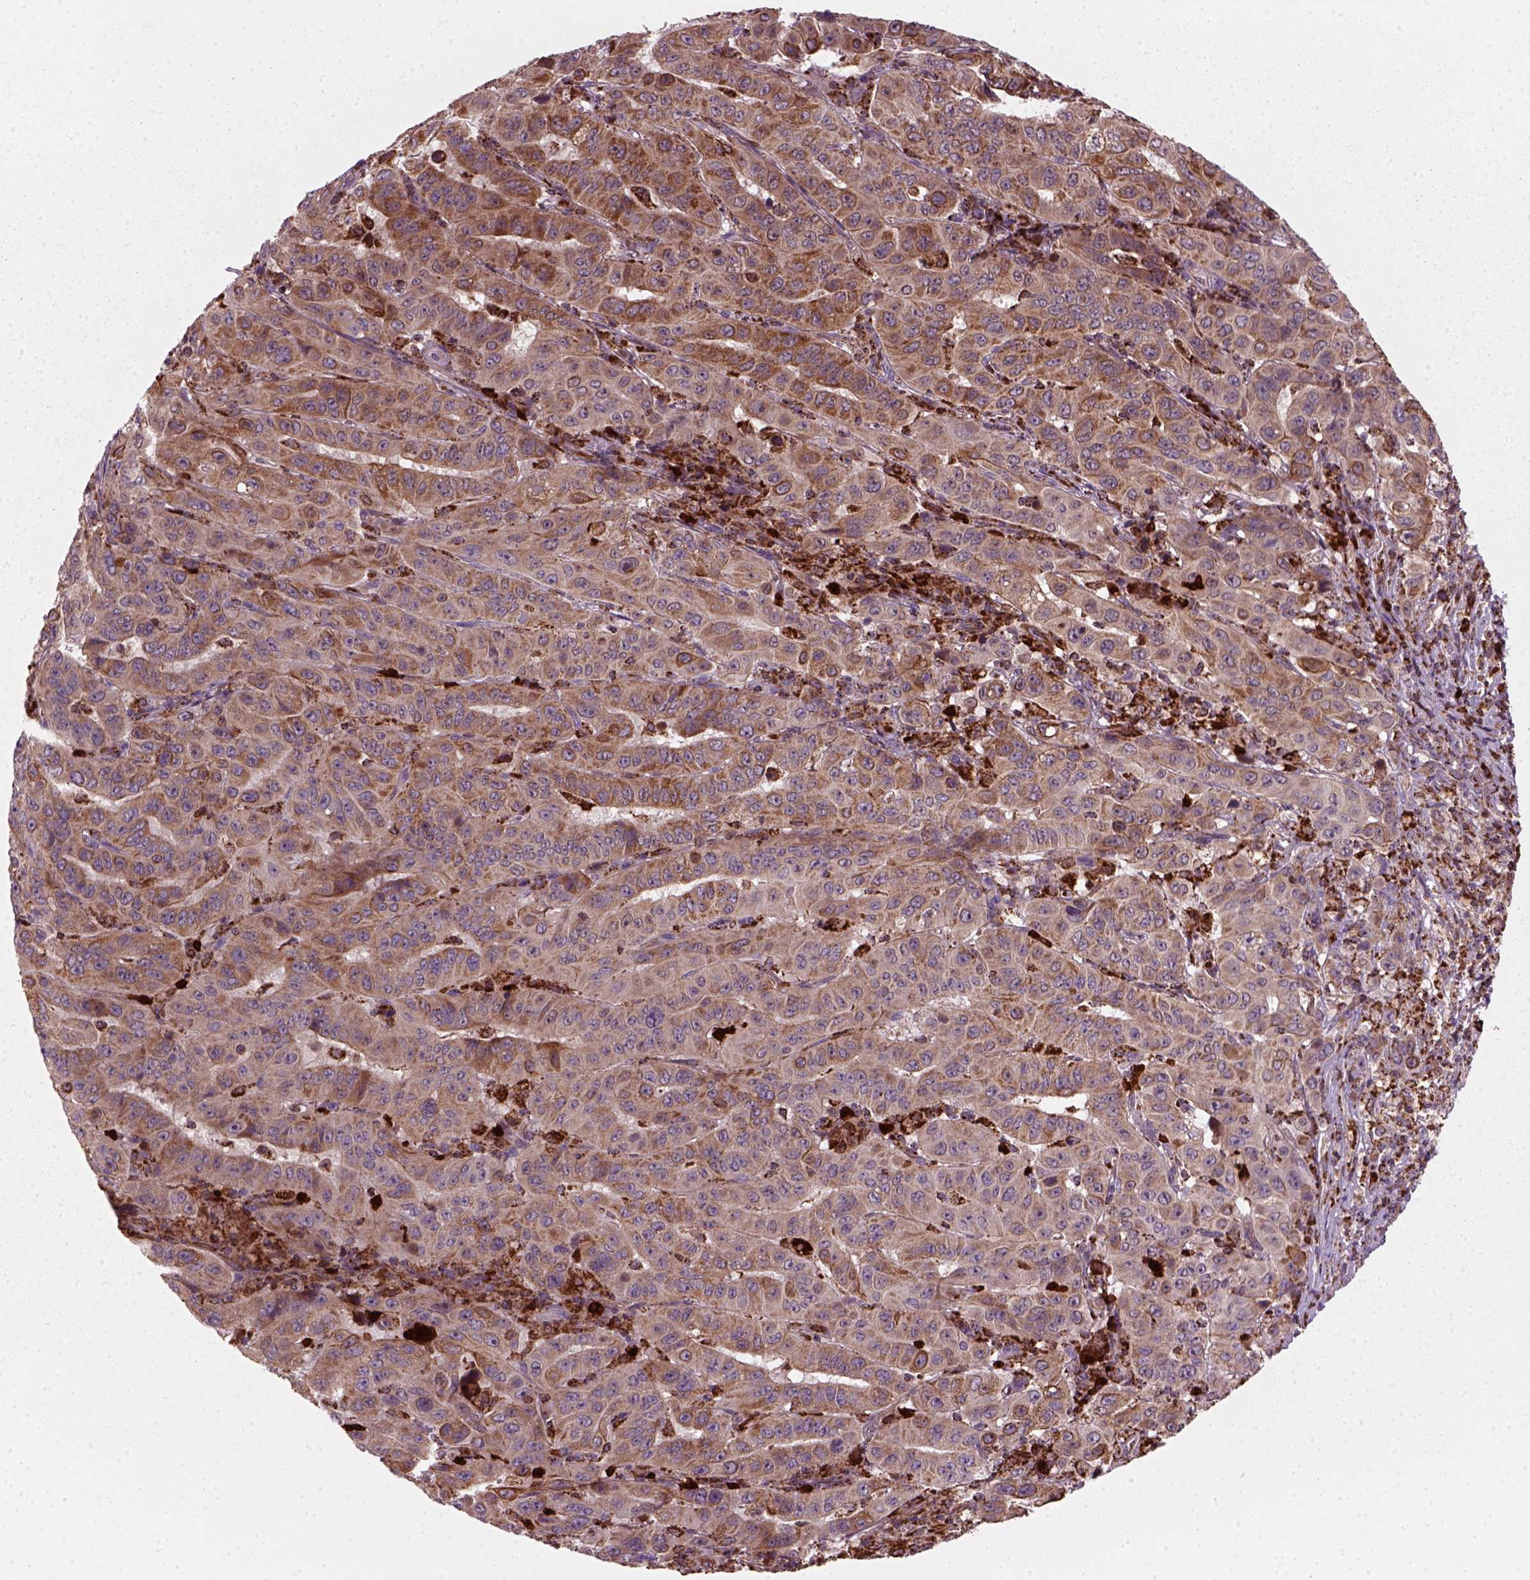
{"staining": {"intensity": "moderate", "quantity": ">75%", "location": "cytoplasmic/membranous"}, "tissue": "pancreatic cancer", "cell_type": "Tumor cells", "image_type": "cancer", "snomed": [{"axis": "morphology", "description": "Adenocarcinoma, NOS"}, {"axis": "topography", "description": "Pancreas"}], "caption": "Human pancreatic cancer (adenocarcinoma) stained with a brown dye shows moderate cytoplasmic/membranous positive staining in approximately >75% of tumor cells.", "gene": "NUDT16L1", "patient": {"sex": "male", "age": 63}}